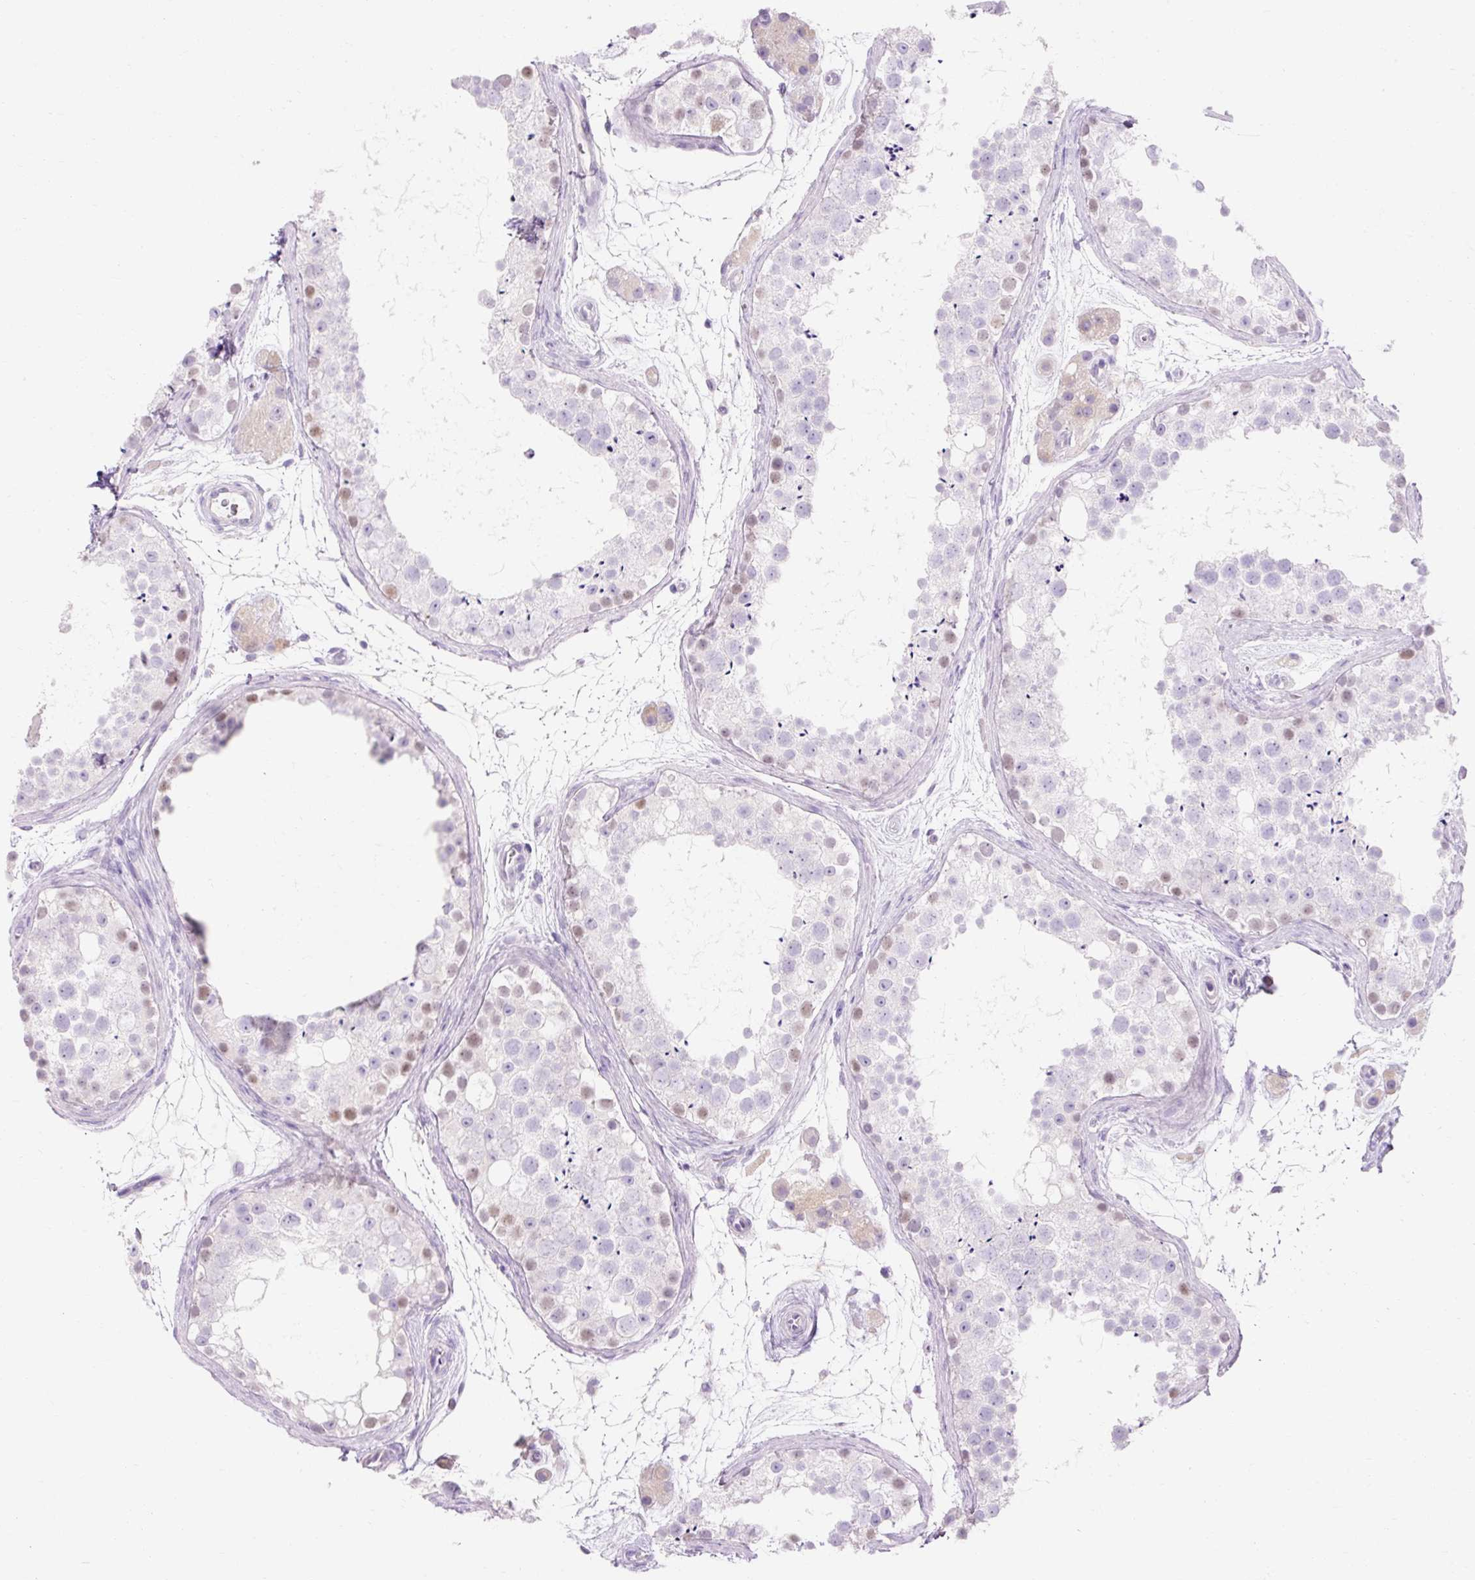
{"staining": {"intensity": "negative", "quantity": "none", "location": "none"}, "tissue": "testis", "cell_type": "Cells in seminiferous ducts", "image_type": "normal", "snomed": [{"axis": "morphology", "description": "Normal tissue, NOS"}, {"axis": "topography", "description": "Testis"}], "caption": "Immunohistochemistry histopathology image of unremarkable human testis stained for a protein (brown), which shows no expression in cells in seminiferous ducts. (DAB (3,3'-diaminobenzidine) immunohistochemistry with hematoxylin counter stain).", "gene": "TMEM213", "patient": {"sex": "male", "age": 41}}